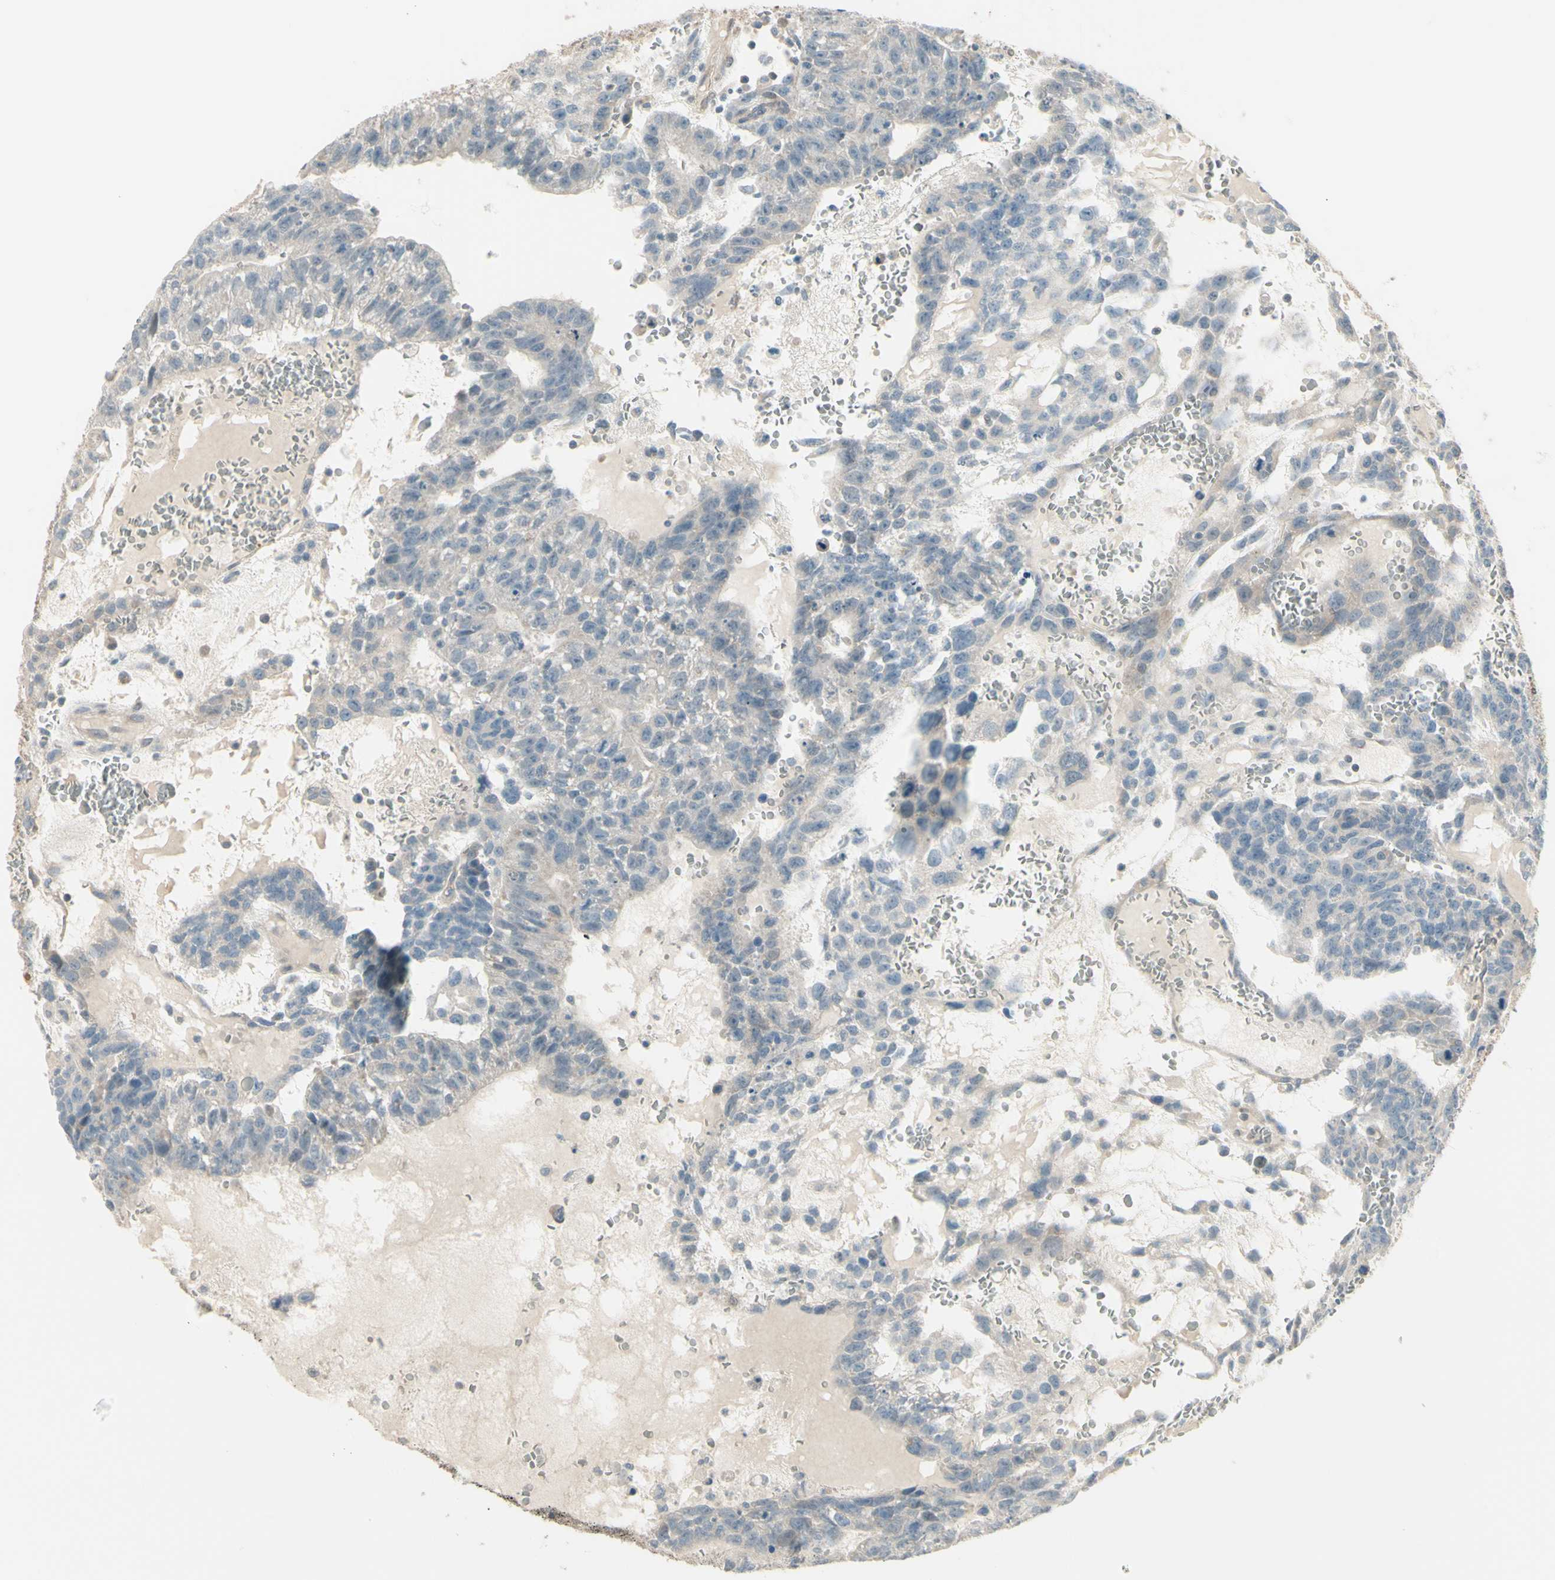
{"staining": {"intensity": "weak", "quantity": "25%-75%", "location": "cytoplasmic/membranous"}, "tissue": "testis cancer", "cell_type": "Tumor cells", "image_type": "cancer", "snomed": [{"axis": "morphology", "description": "Seminoma, NOS"}, {"axis": "morphology", "description": "Carcinoma, Embryonal, NOS"}, {"axis": "topography", "description": "Testis"}], "caption": "The immunohistochemical stain shows weak cytoplasmic/membranous staining in tumor cells of testis cancer (seminoma) tissue. (Brightfield microscopy of DAB IHC at high magnification).", "gene": "NAXD", "patient": {"sex": "male", "age": 52}}